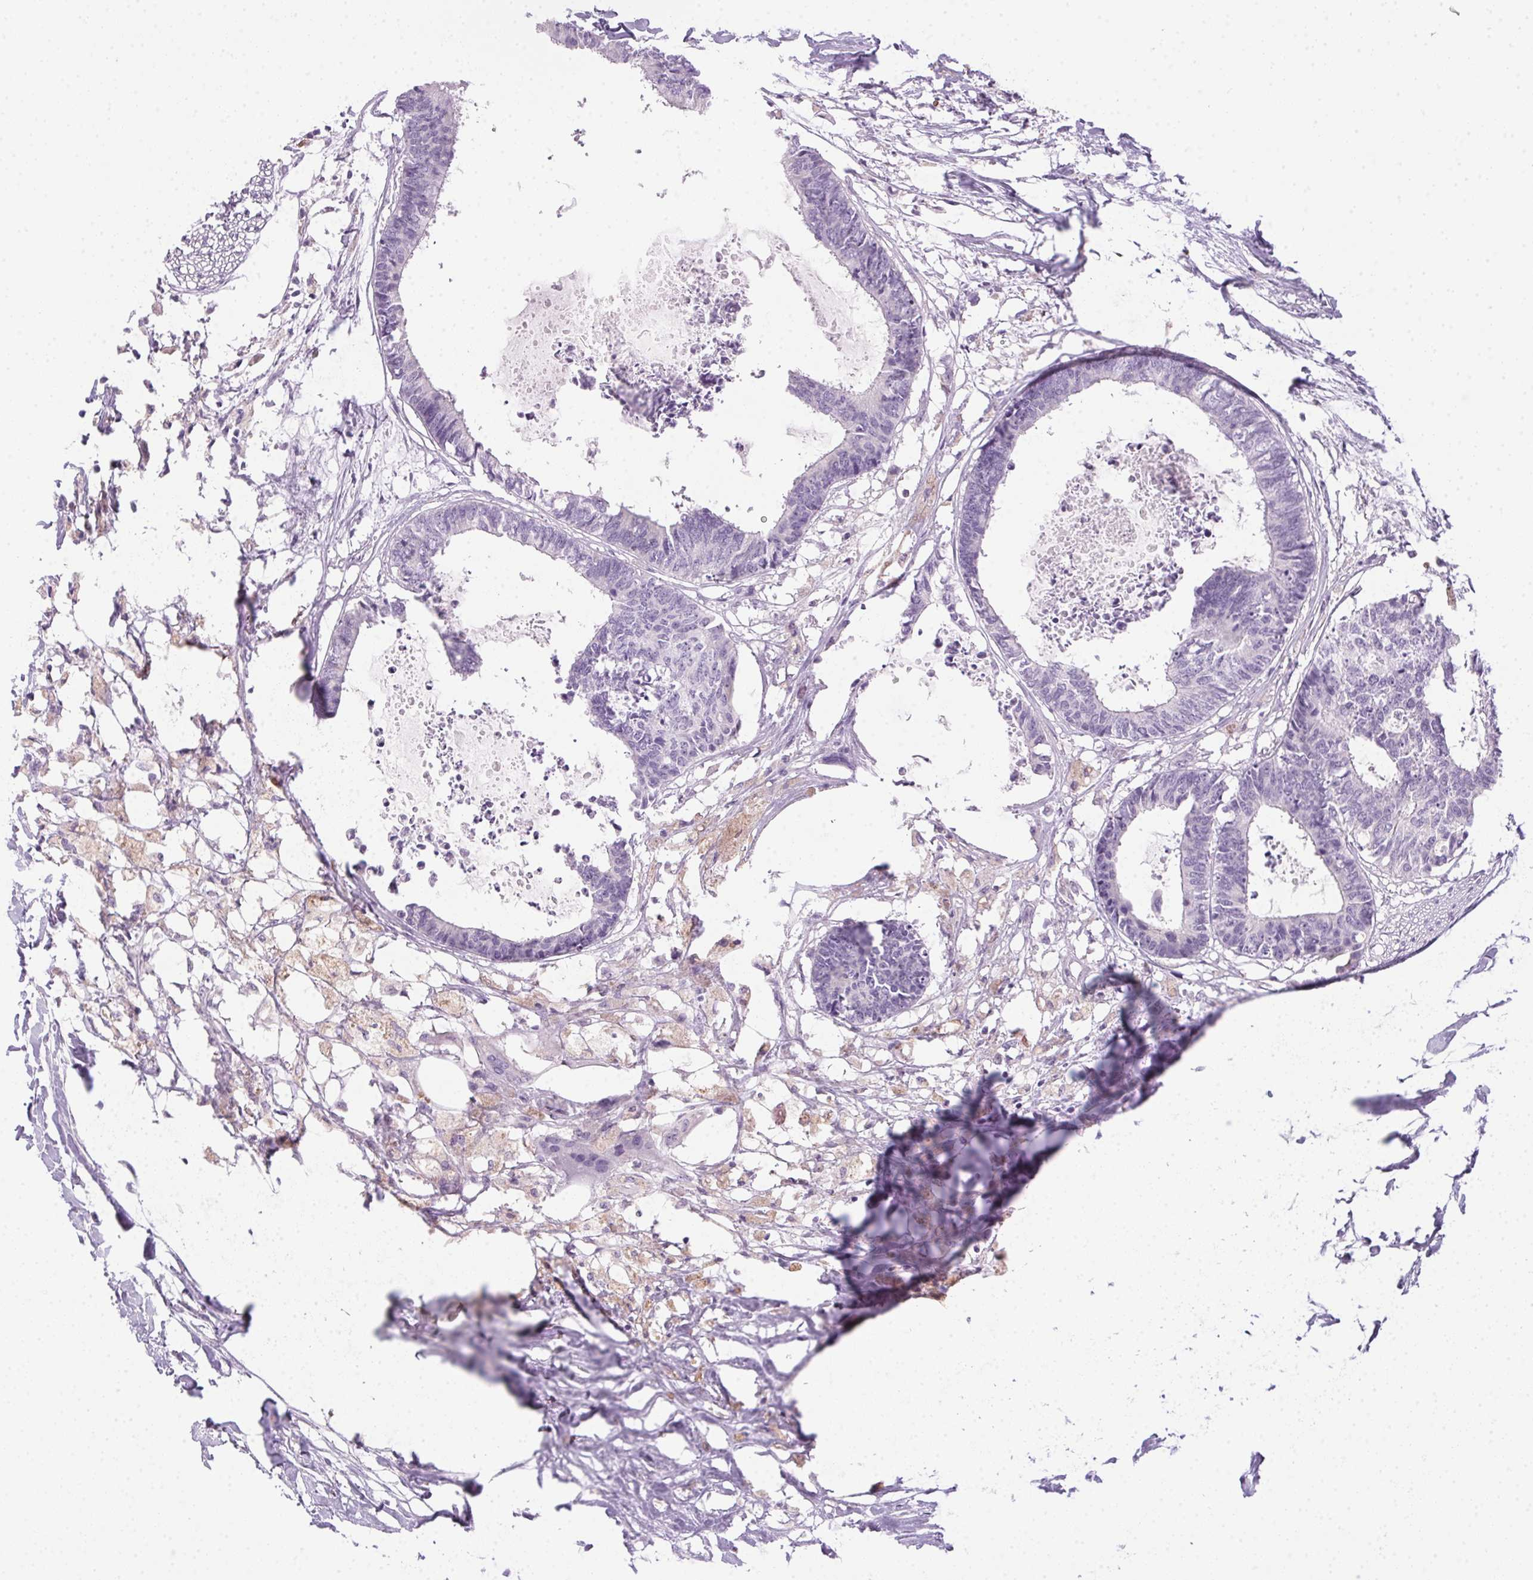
{"staining": {"intensity": "negative", "quantity": "none", "location": "none"}, "tissue": "colorectal cancer", "cell_type": "Tumor cells", "image_type": "cancer", "snomed": [{"axis": "morphology", "description": "Adenocarcinoma, NOS"}, {"axis": "topography", "description": "Colon"}, {"axis": "topography", "description": "Rectum"}], "caption": "An IHC histopathology image of colorectal cancer is shown. There is no staining in tumor cells of colorectal cancer.", "gene": "POPDC2", "patient": {"sex": "male", "age": 57}}